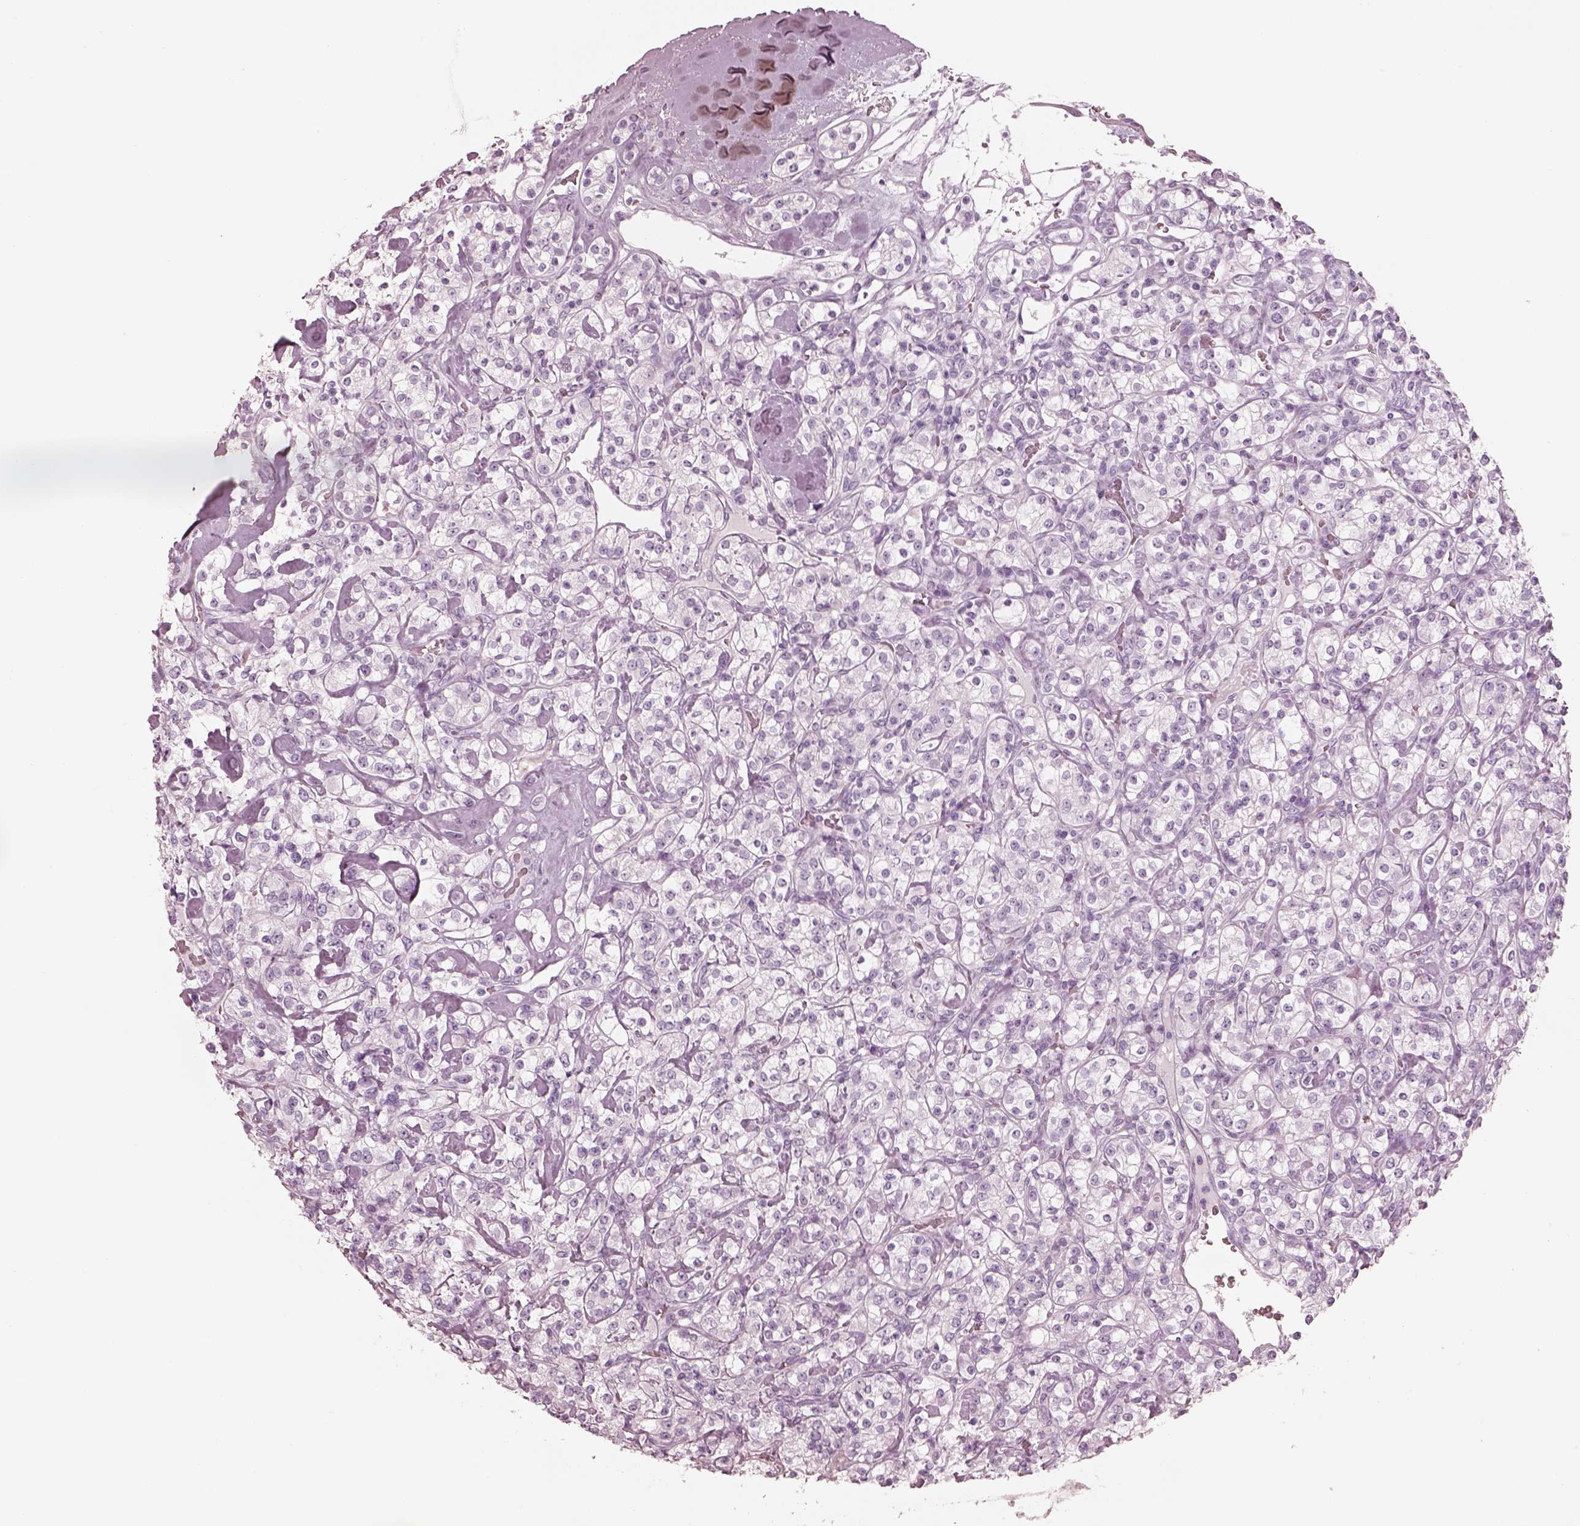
{"staining": {"intensity": "negative", "quantity": "none", "location": "none"}, "tissue": "renal cancer", "cell_type": "Tumor cells", "image_type": "cancer", "snomed": [{"axis": "morphology", "description": "Adenocarcinoma, NOS"}, {"axis": "topography", "description": "Kidney"}], "caption": "This is a image of immunohistochemistry staining of renal cancer, which shows no staining in tumor cells.", "gene": "PON3", "patient": {"sex": "male", "age": 77}}